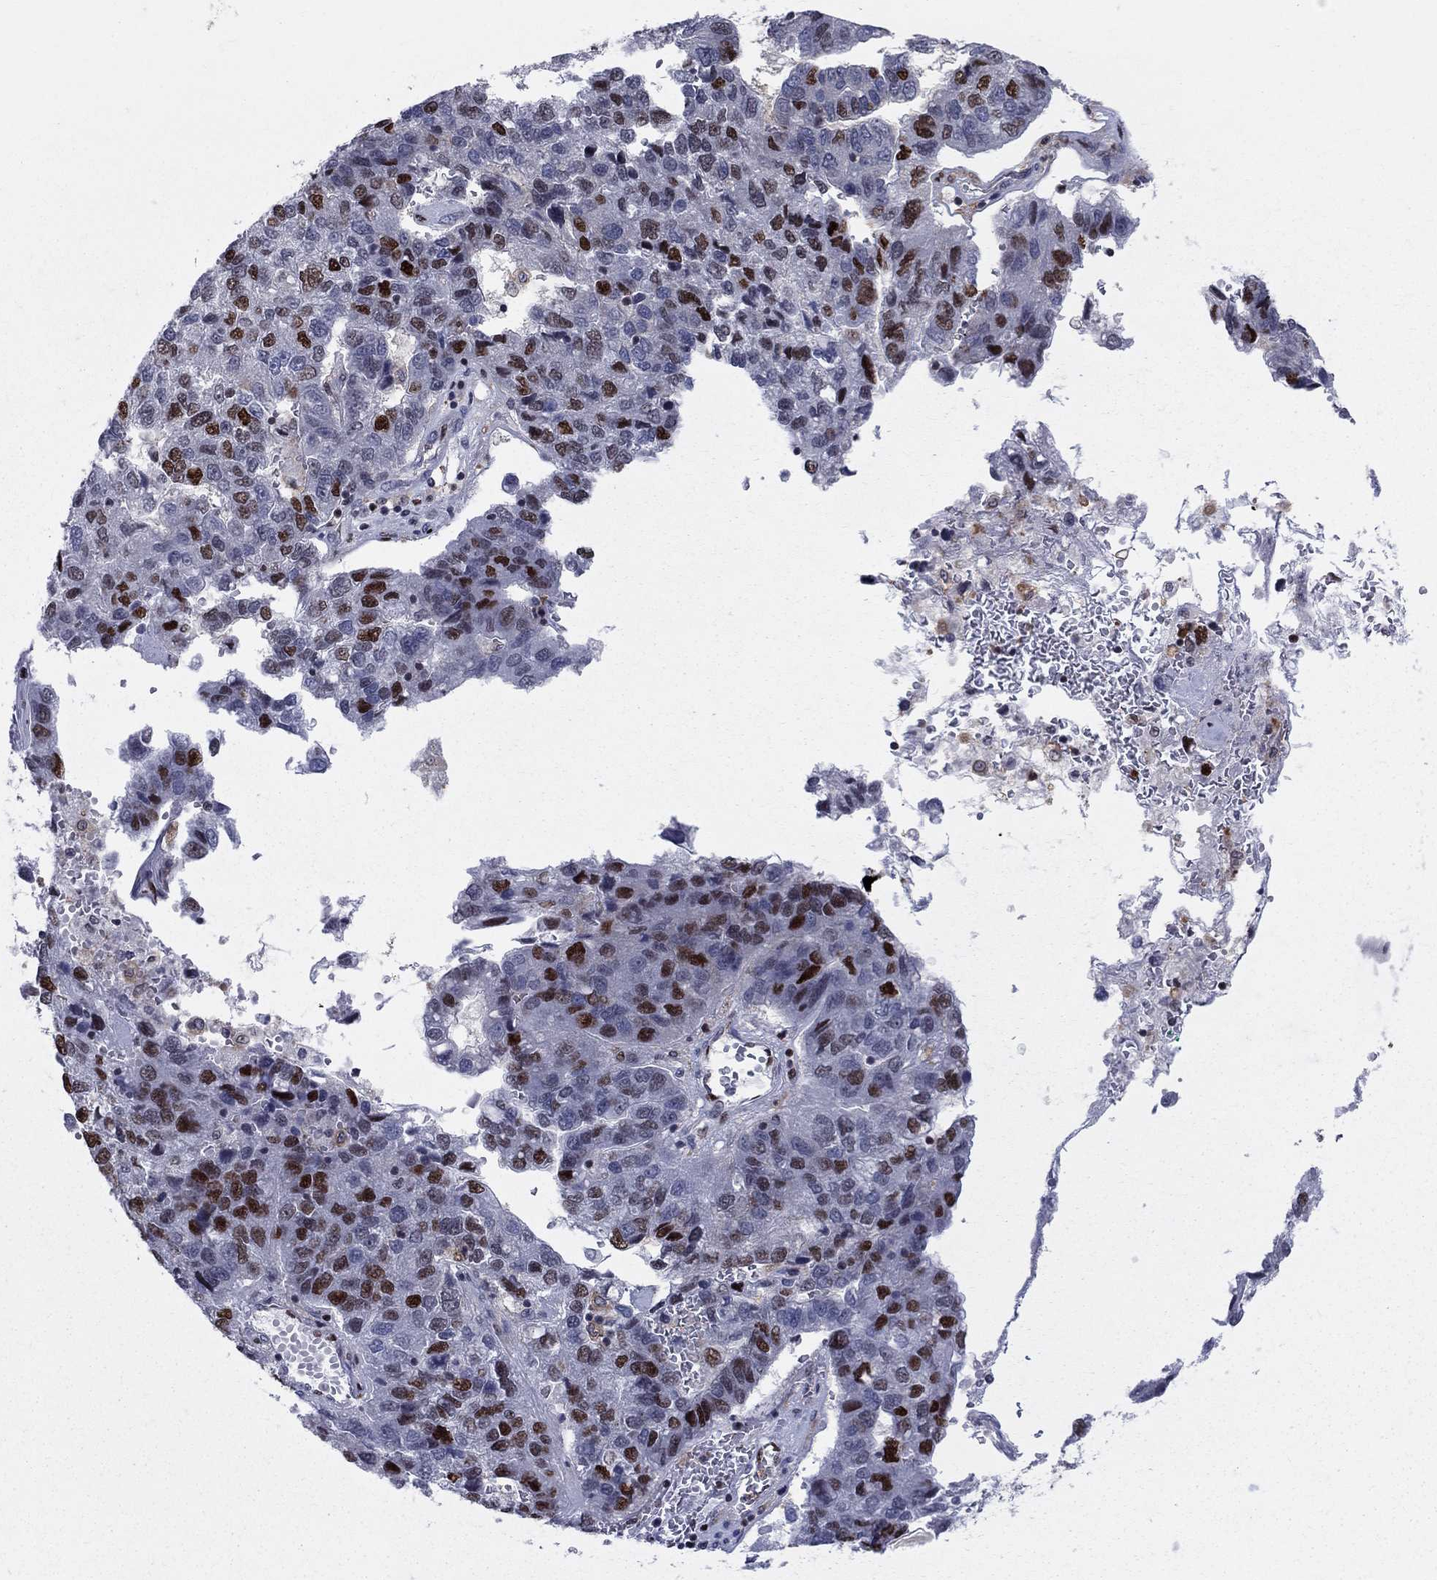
{"staining": {"intensity": "strong", "quantity": ">75%", "location": "nuclear"}, "tissue": "pancreatic cancer", "cell_type": "Tumor cells", "image_type": "cancer", "snomed": [{"axis": "morphology", "description": "Adenocarcinoma, NOS"}, {"axis": "topography", "description": "Pancreas"}], "caption": "Protein analysis of pancreatic cancer tissue exhibits strong nuclear expression in about >75% of tumor cells.", "gene": "ZNHIT3", "patient": {"sex": "female", "age": 61}}